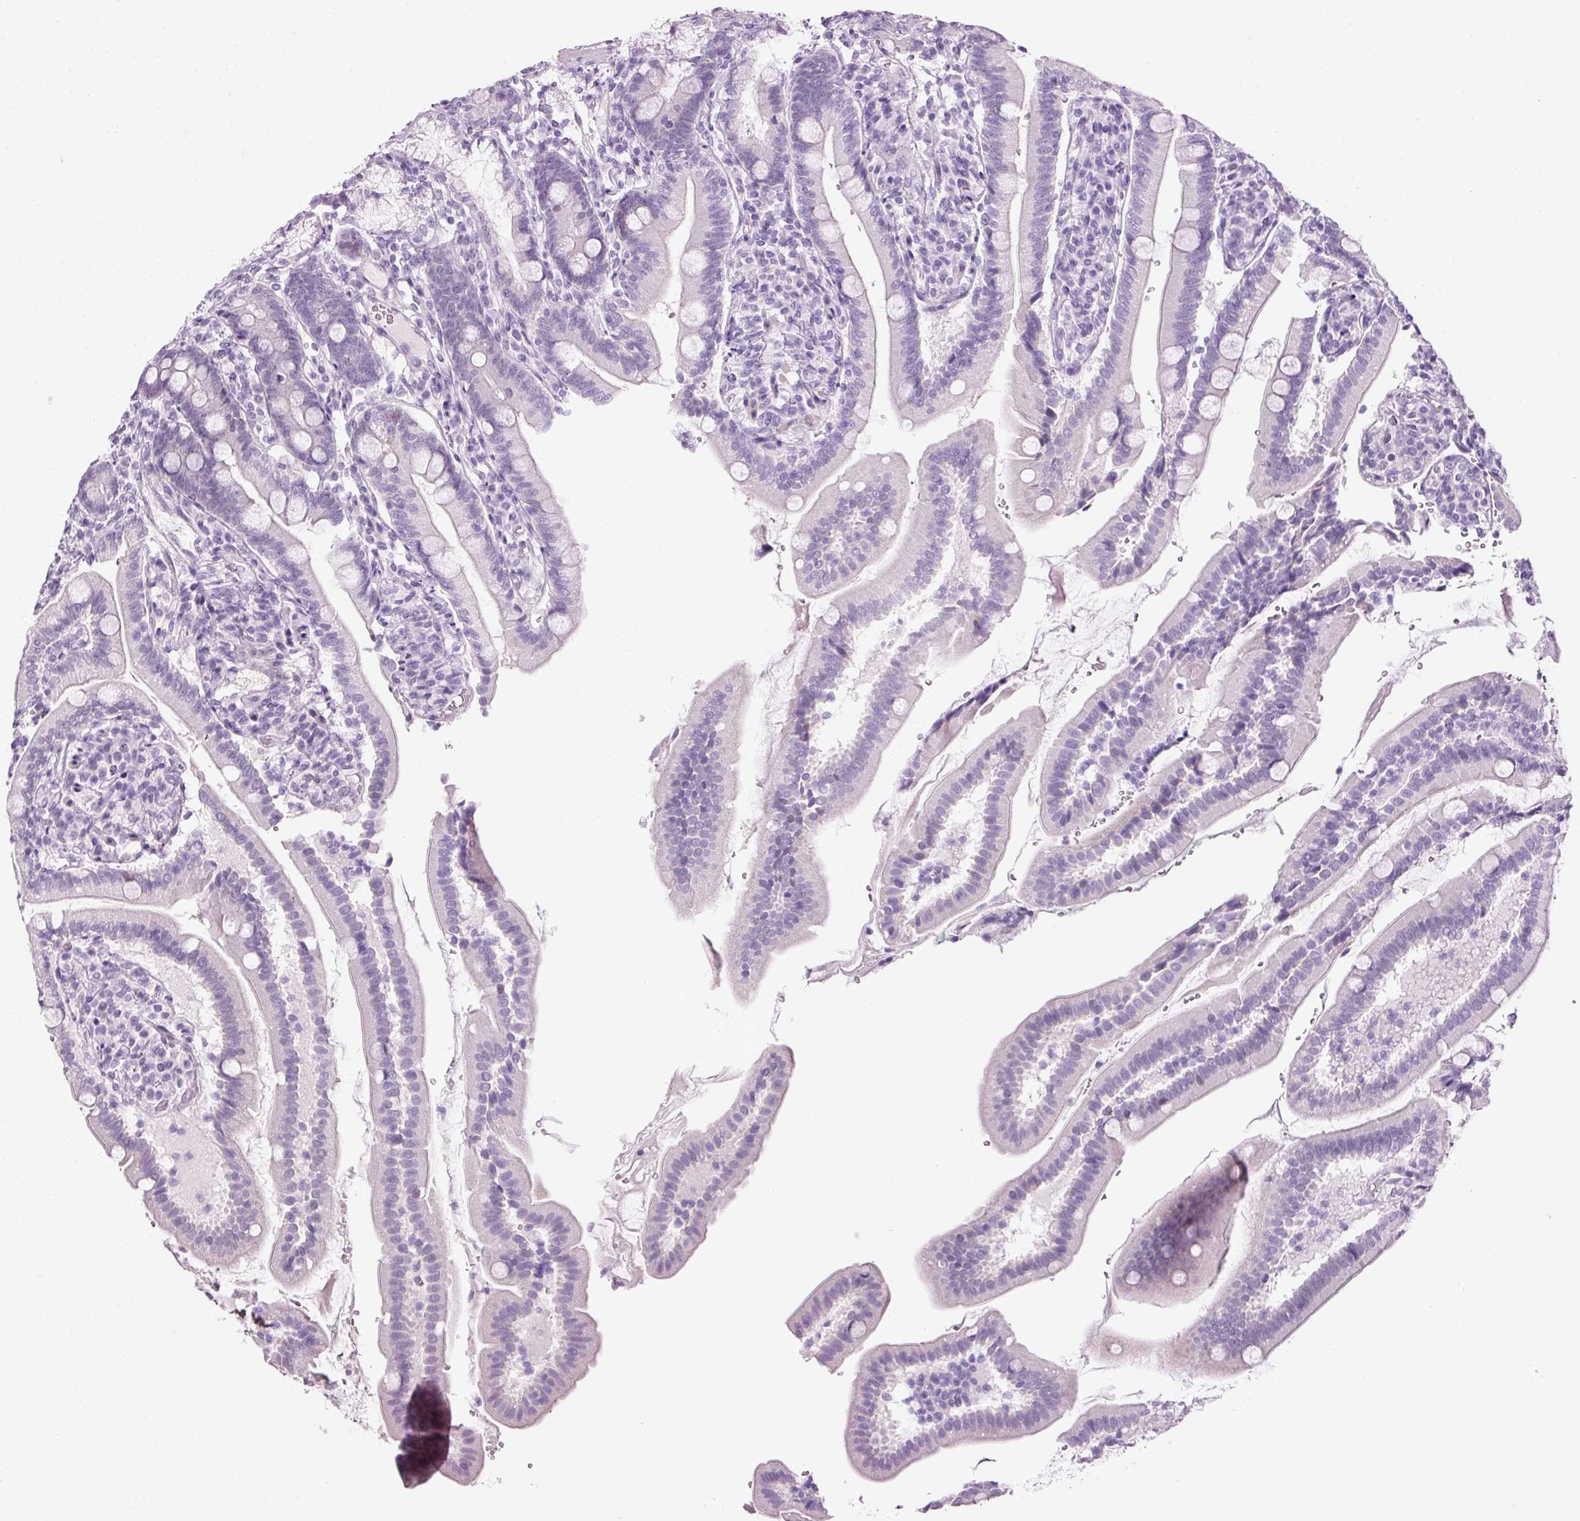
{"staining": {"intensity": "negative", "quantity": "none", "location": "none"}, "tissue": "duodenum", "cell_type": "Glandular cells", "image_type": "normal", "snomed": [{"axis": "morphology", "description": "Normal tissue, NOS"}, {"axis": "topography", "description": "Duodenum"}], "caption": "Immunohistochemical staining of benign duodenum demonstrates no significant expression in glandular cells.", "gene": "ANKRD20A1", "patient": {"sex": "female", "age": 67}}